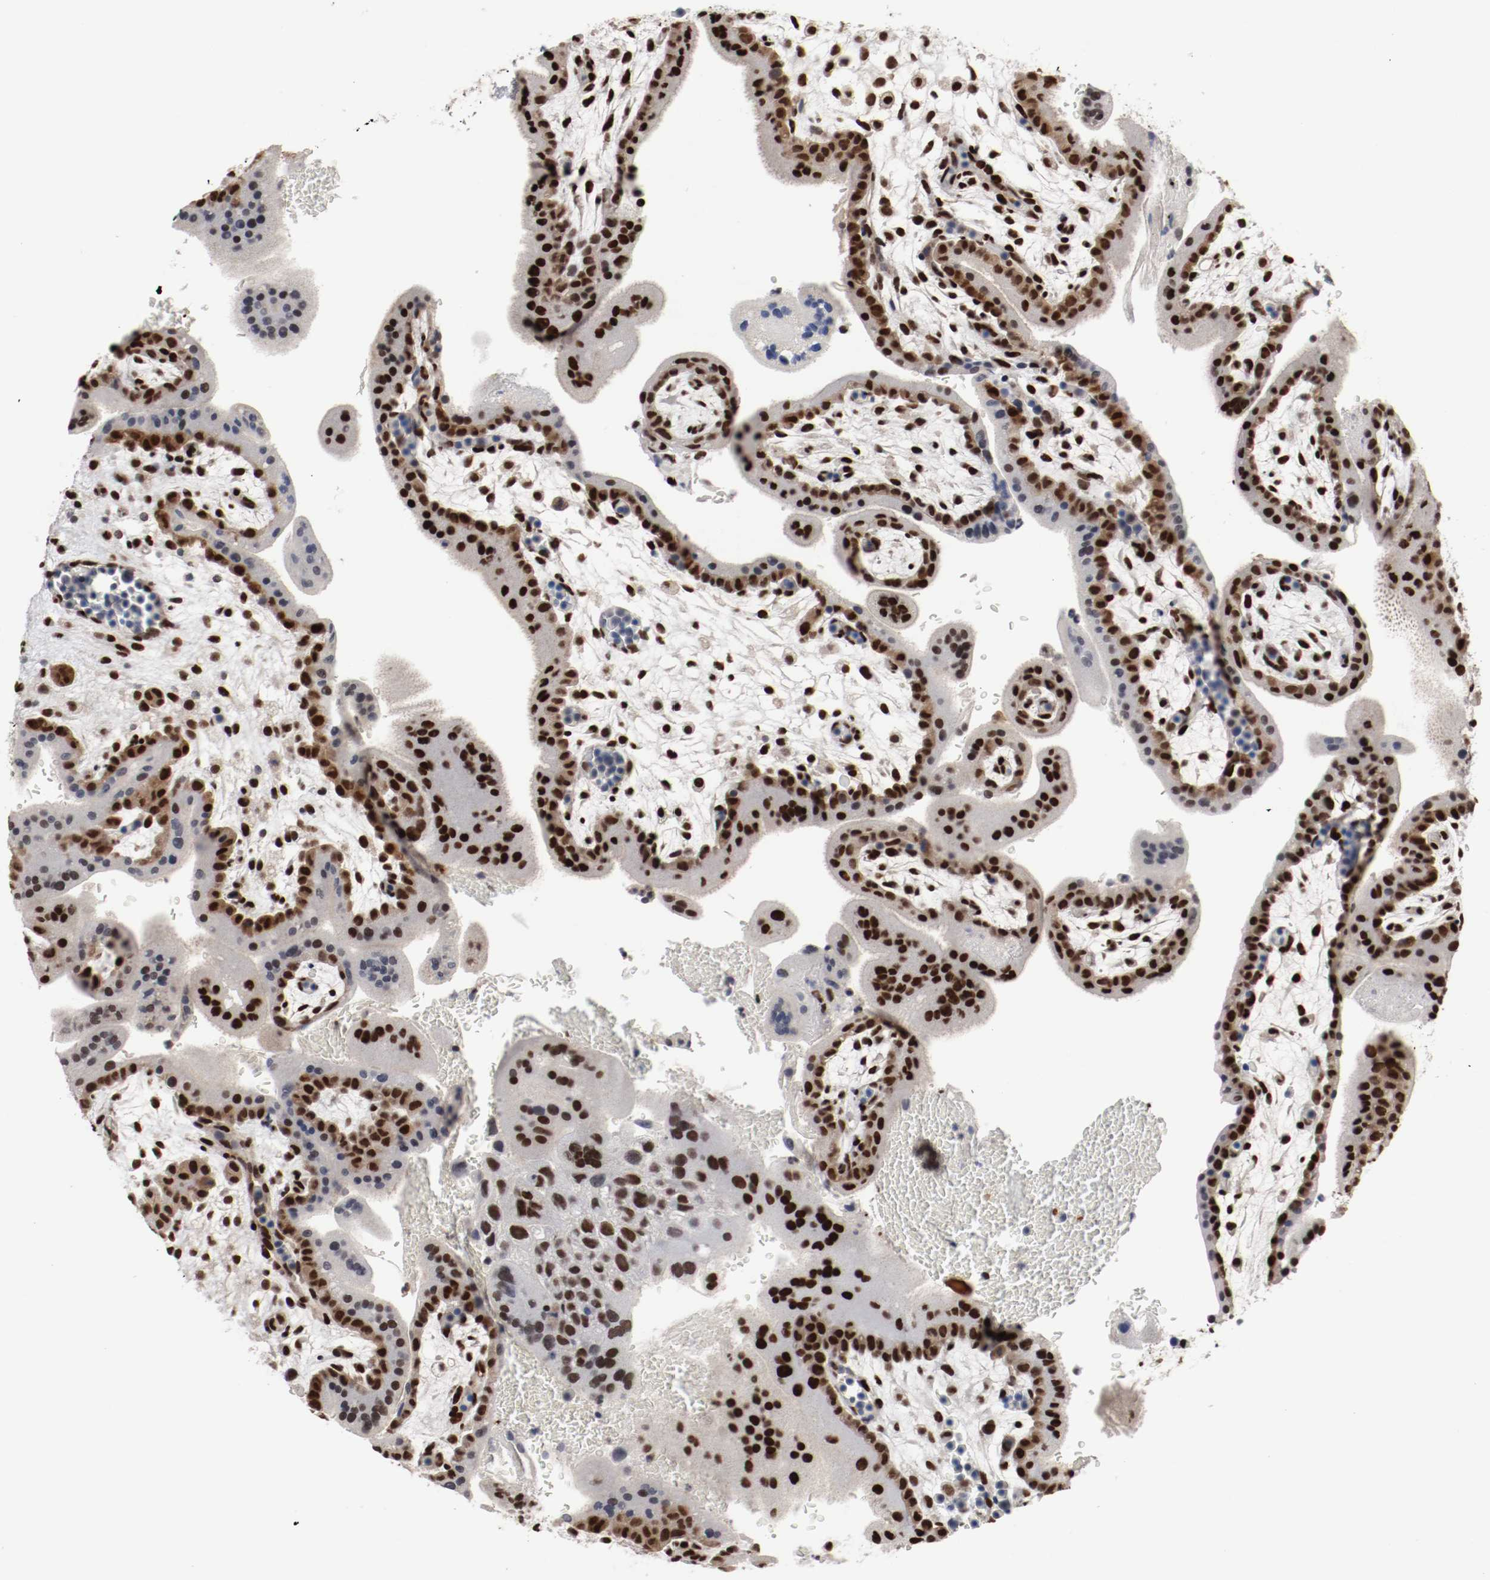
{"staining": {"intensity": "strong", "quantity": ">75%", "location": "nuclear"}, "tissue": "placenta", "cell_type": "Trophoblastic cells", "image_type": "normal", "snomed": [{"axis": "morphology", "description": "Normal tissue, NOS"}, {"axis": "topography", "description": "Placenta"}], "caption": "Immunohistochemical staining of unremarkable placenta exhibits >75% levels of strong nuclear protein expression in approximately >75% of trophoblastic cells.", "gene": "MEF2D", "patient": {"sex": "female", "age": 35}}